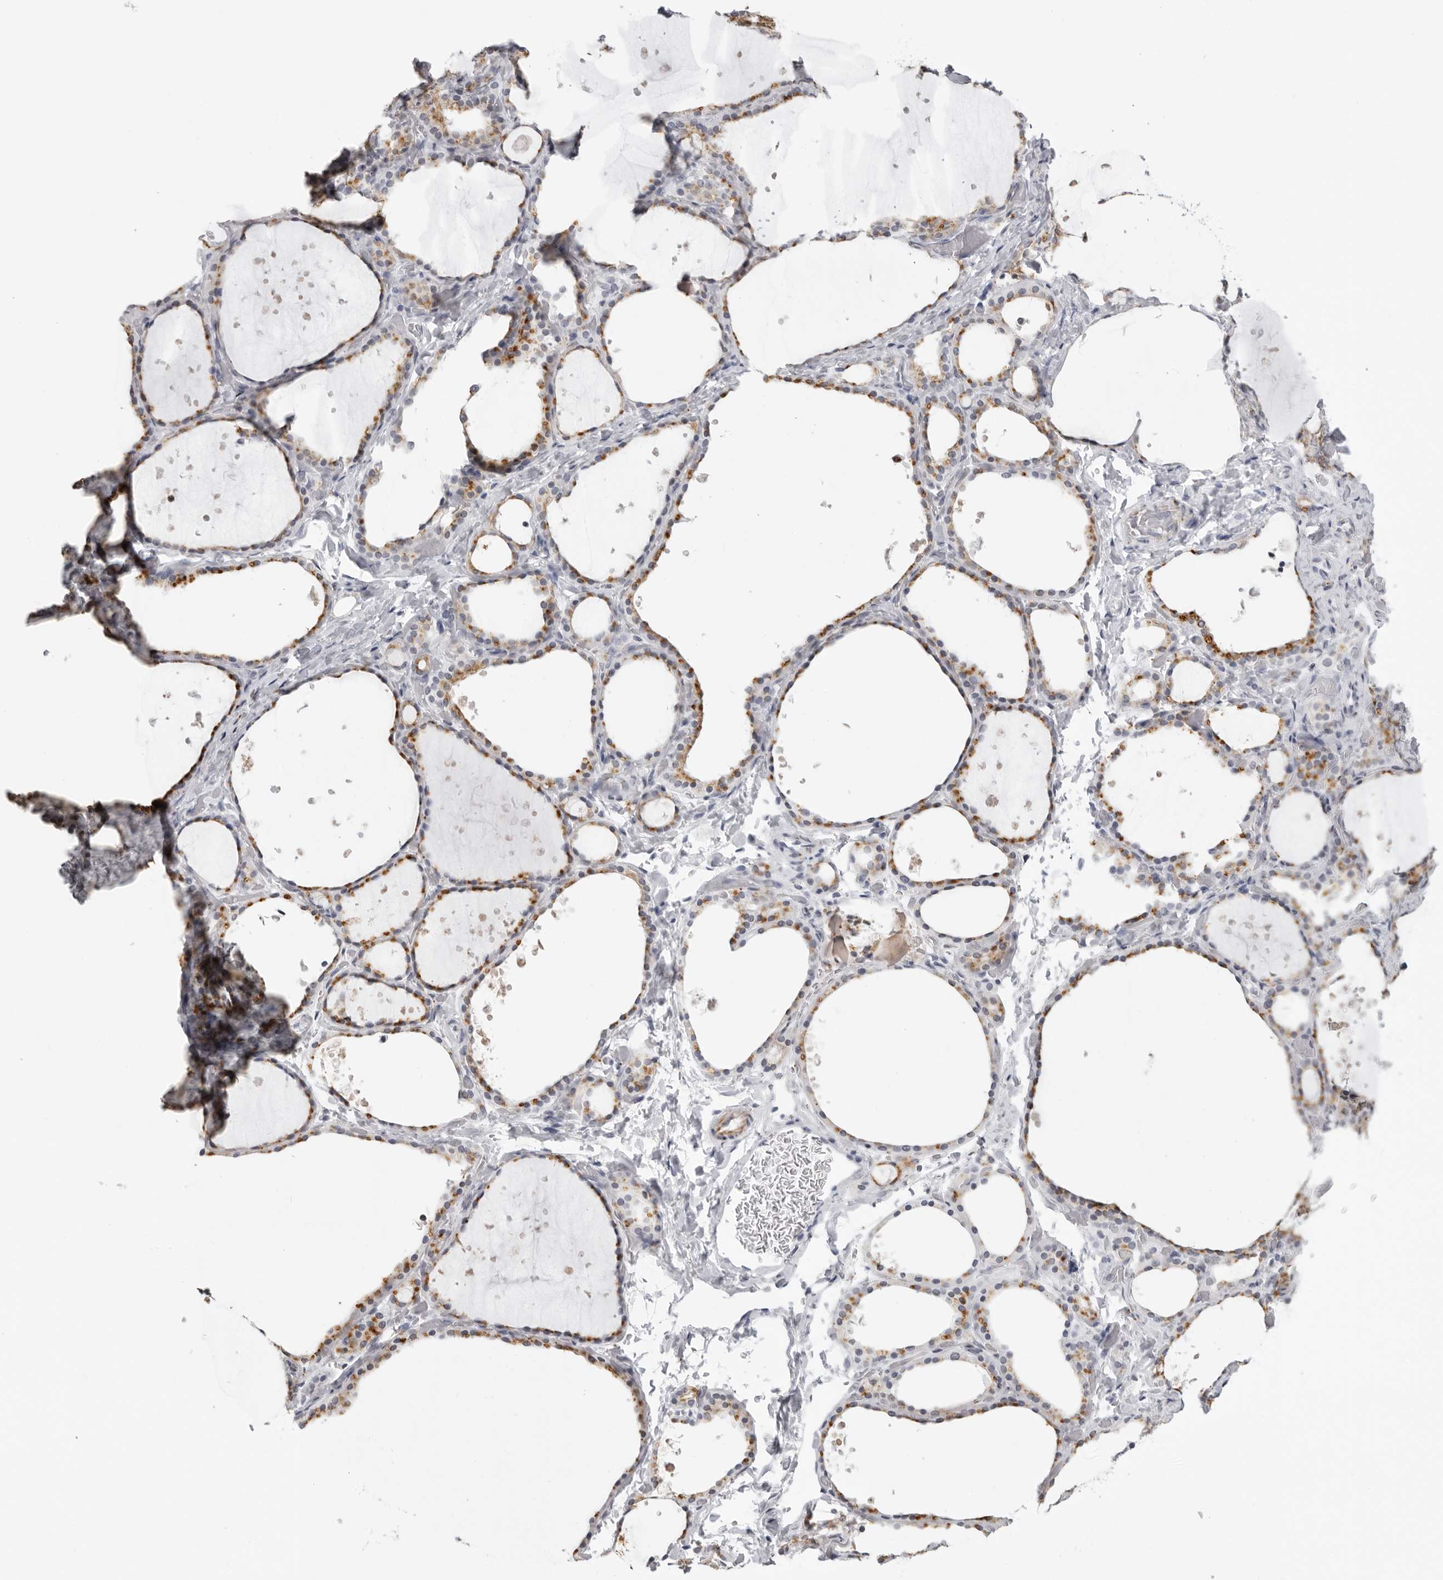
{"staining": {"intensity": "moderate", "quantity": ">75%", "location": "cytoplasmic/membranous"}, "tissue": "thyroid gland", "cell_type": "Glandular cells", "image_type": "normal", "snomed": [{"axis": "morphology", "description": "Normal tissue, NOS"}, {"axis": "topography", "description": "Thyroid gland"}], "caption": "Human thyroid gland stained with a brown dye shows moderate cytoplasmic/membranous positive expression in approximately >75% of glandular cells.", "gene": "IL25", "patient": {"sex": "female", "age": 44}}